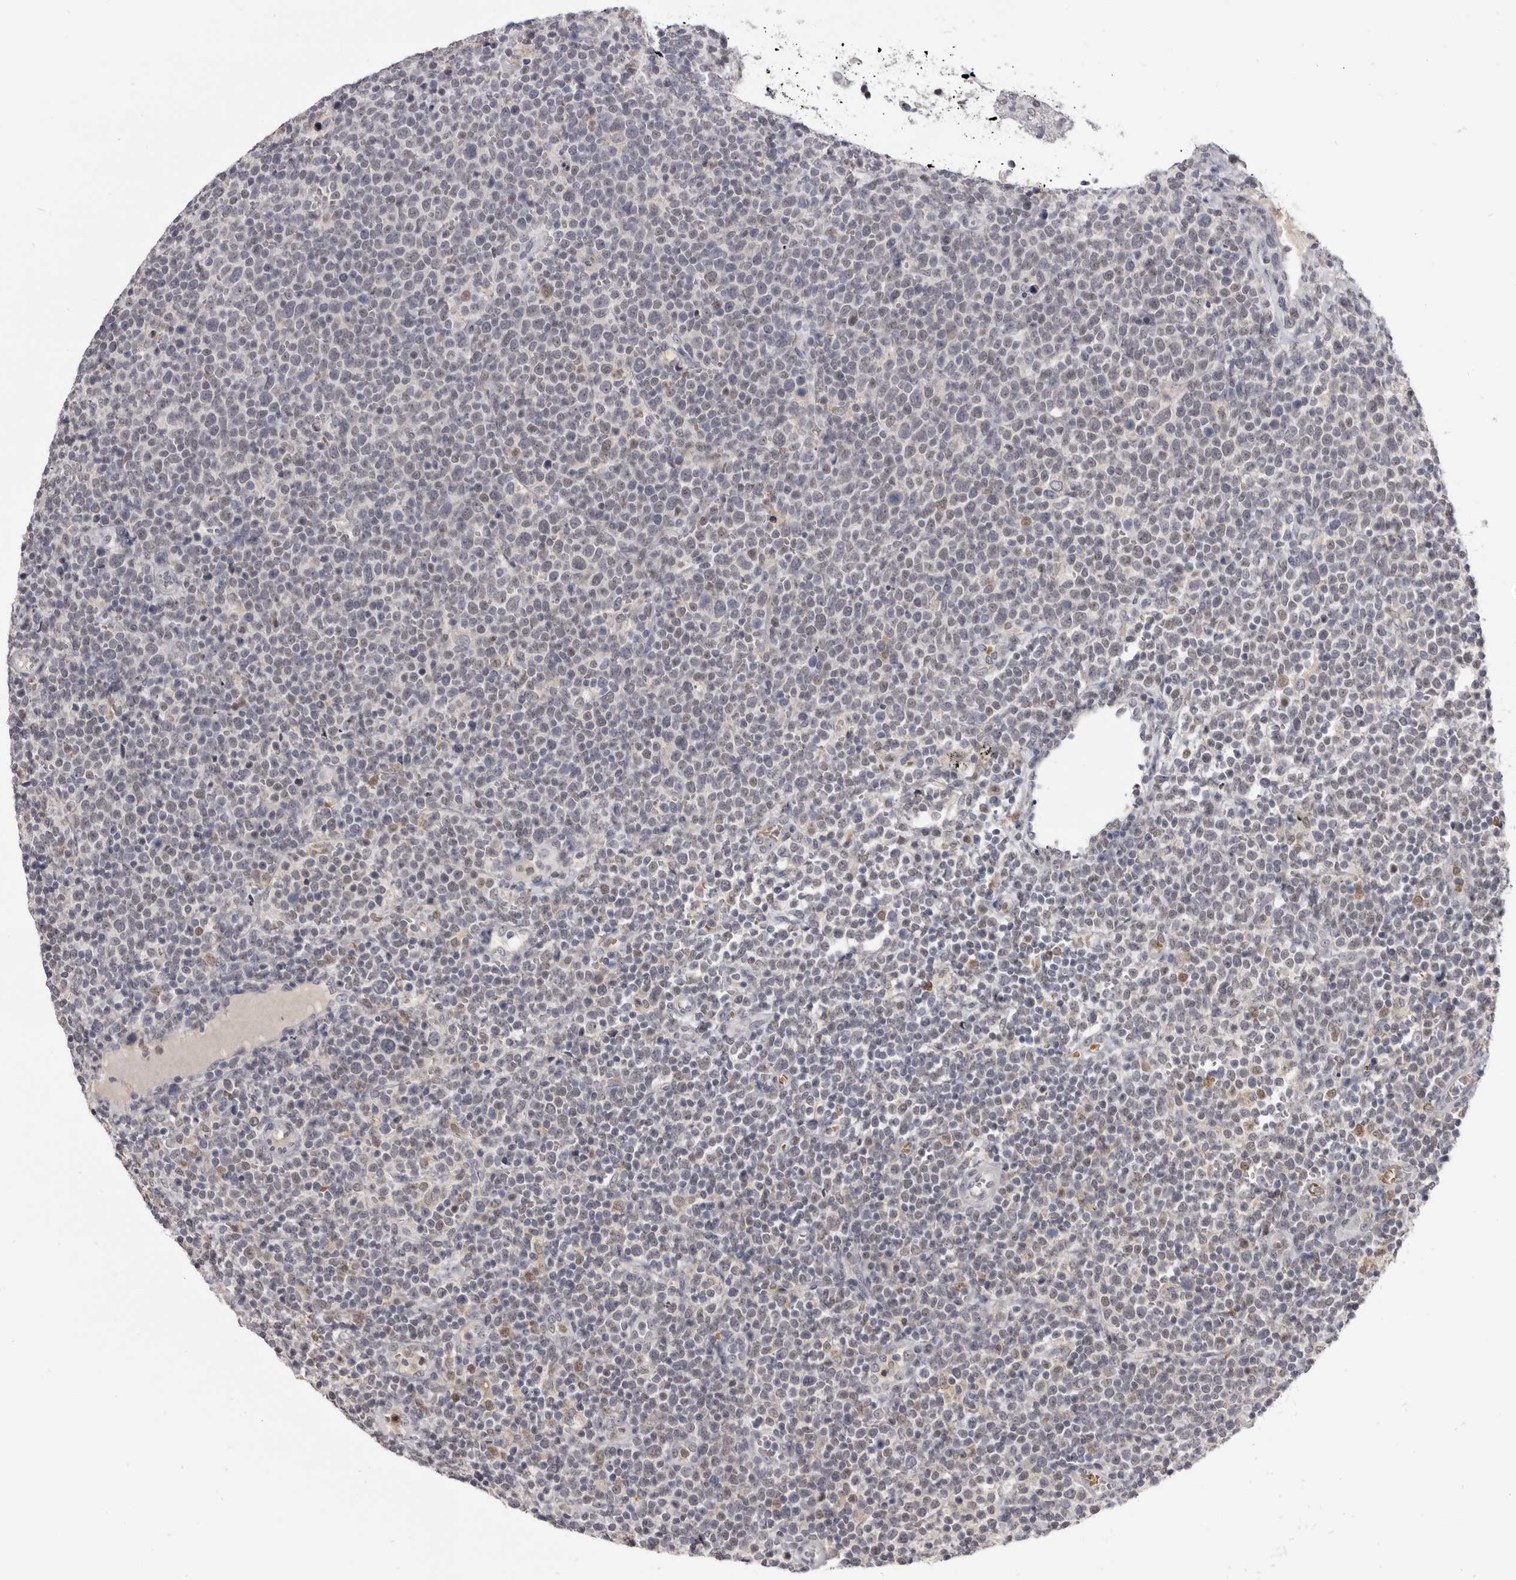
{"staining": {"intensity": "weak", "quantity": "<25%", "location": "nuclear"}, "tissue": "lymphoma", "cell_type": "Tumor cells", "image_type": "cancer", "snomed": [{"axis": "morphology", "description": "Malignant lymphoma, non-Hodgkin's type, High grade"}, {"axis": "topography", "description": "Lymph node"}], "caption": "Immunohistochemistry photomicrograph of neoplastic tissue: lymphoma stained with DAB exhibits no significant protein staining in tumor cells.", "gene": "CGN", "patient": {"sex": "male", "age": 61}}